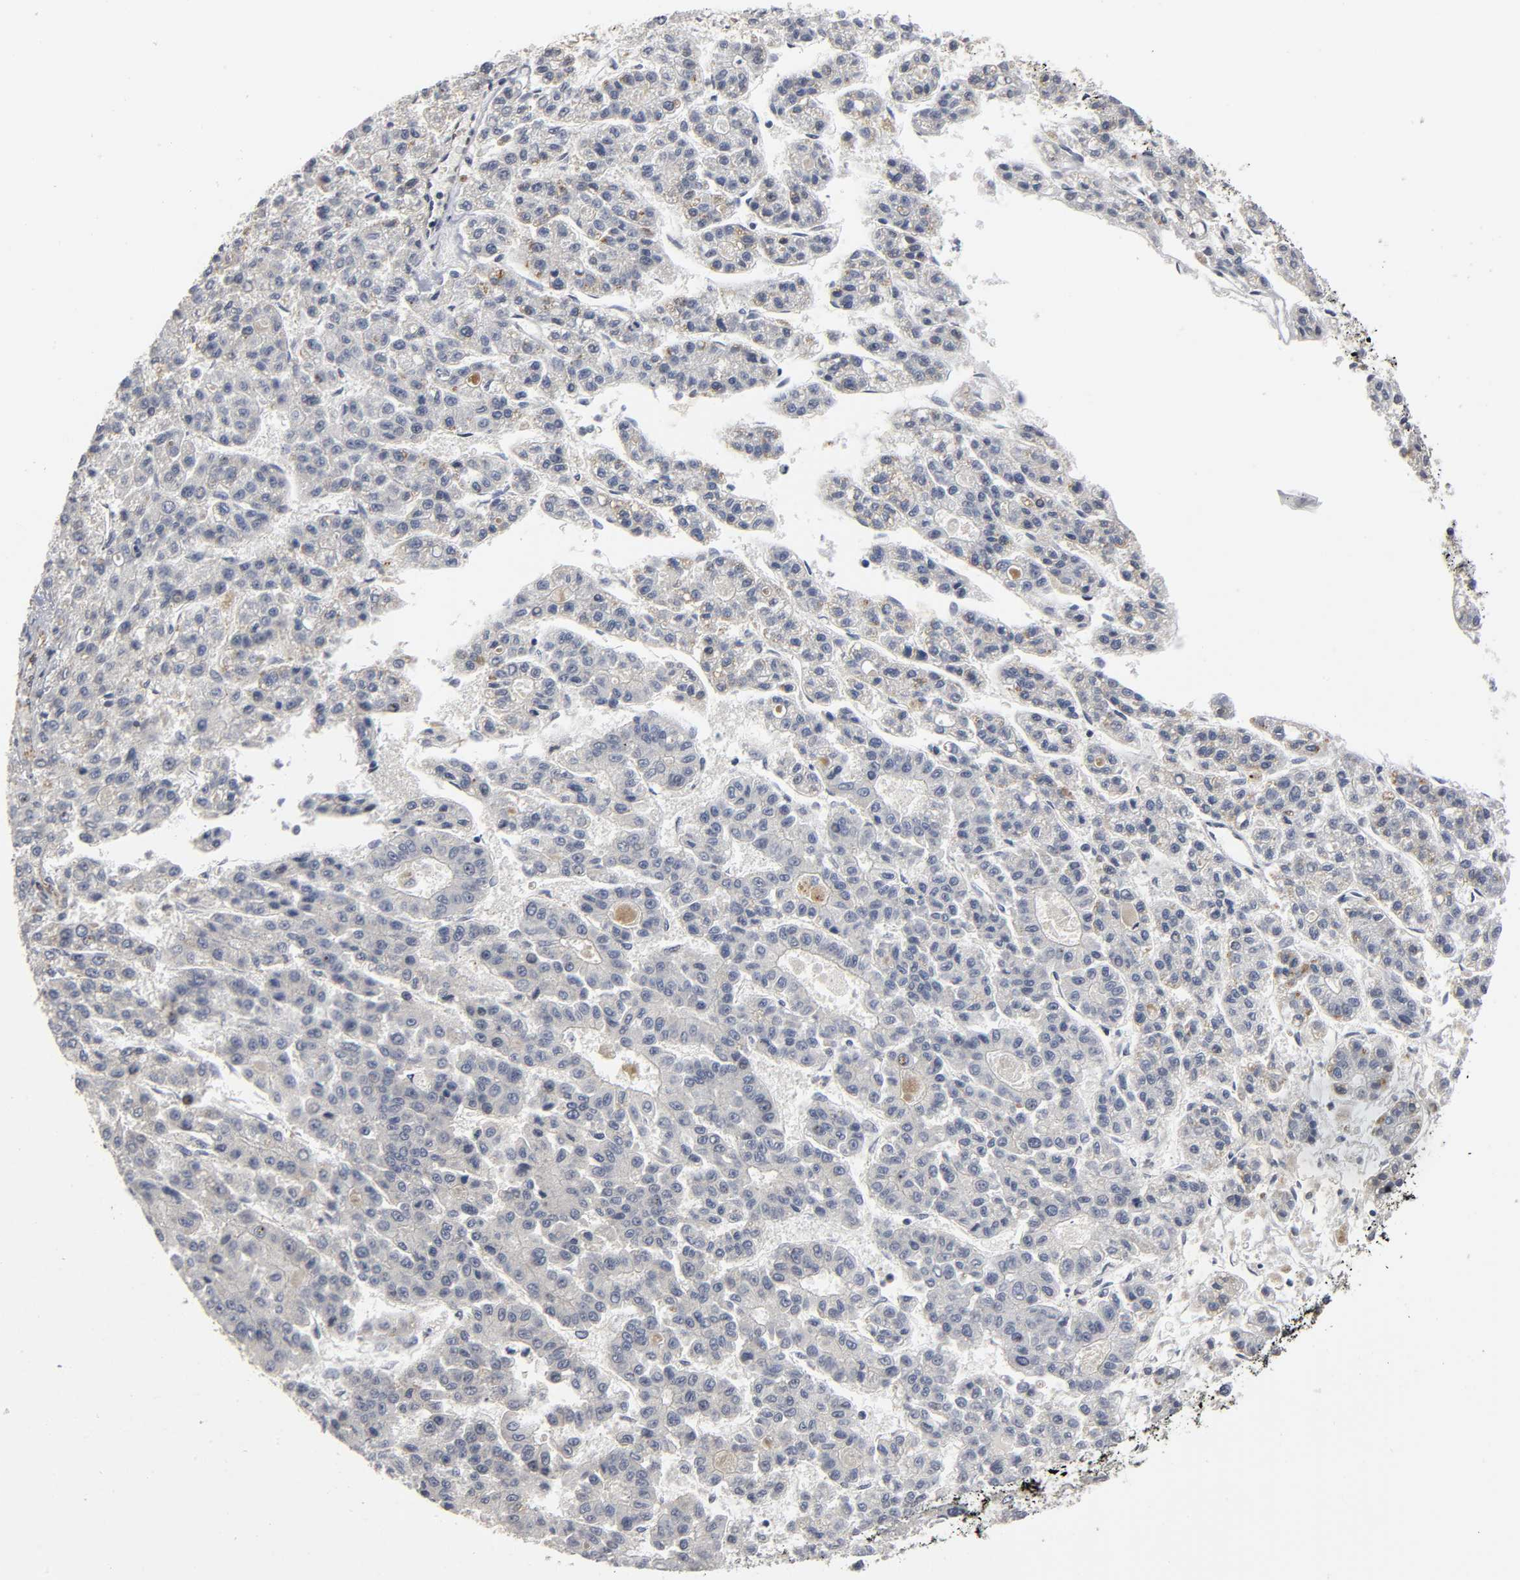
{"staining": {"intensity": "moderate", "quantity": ">75%", "location": "cytoplasmic/membranous"}, "tissue": "liver cancer", "cell_type": "Tumor cells", "image_type": "cancer", "snomed": [{"axis": "morphology", "description": "Carcinoma, Hepatocellular, NOS"}, {"axis": "topography", "description": "Liver"}], "caption": "Immunohistochemistry of hepatocellular carcinoma (liver) demonstrates medium levels of moderate cytoplasmic/membranous positivity in approximately >75% of tumor cells.", "gene": "ASB6", "patient": {"sex": "male", "age": 70}}